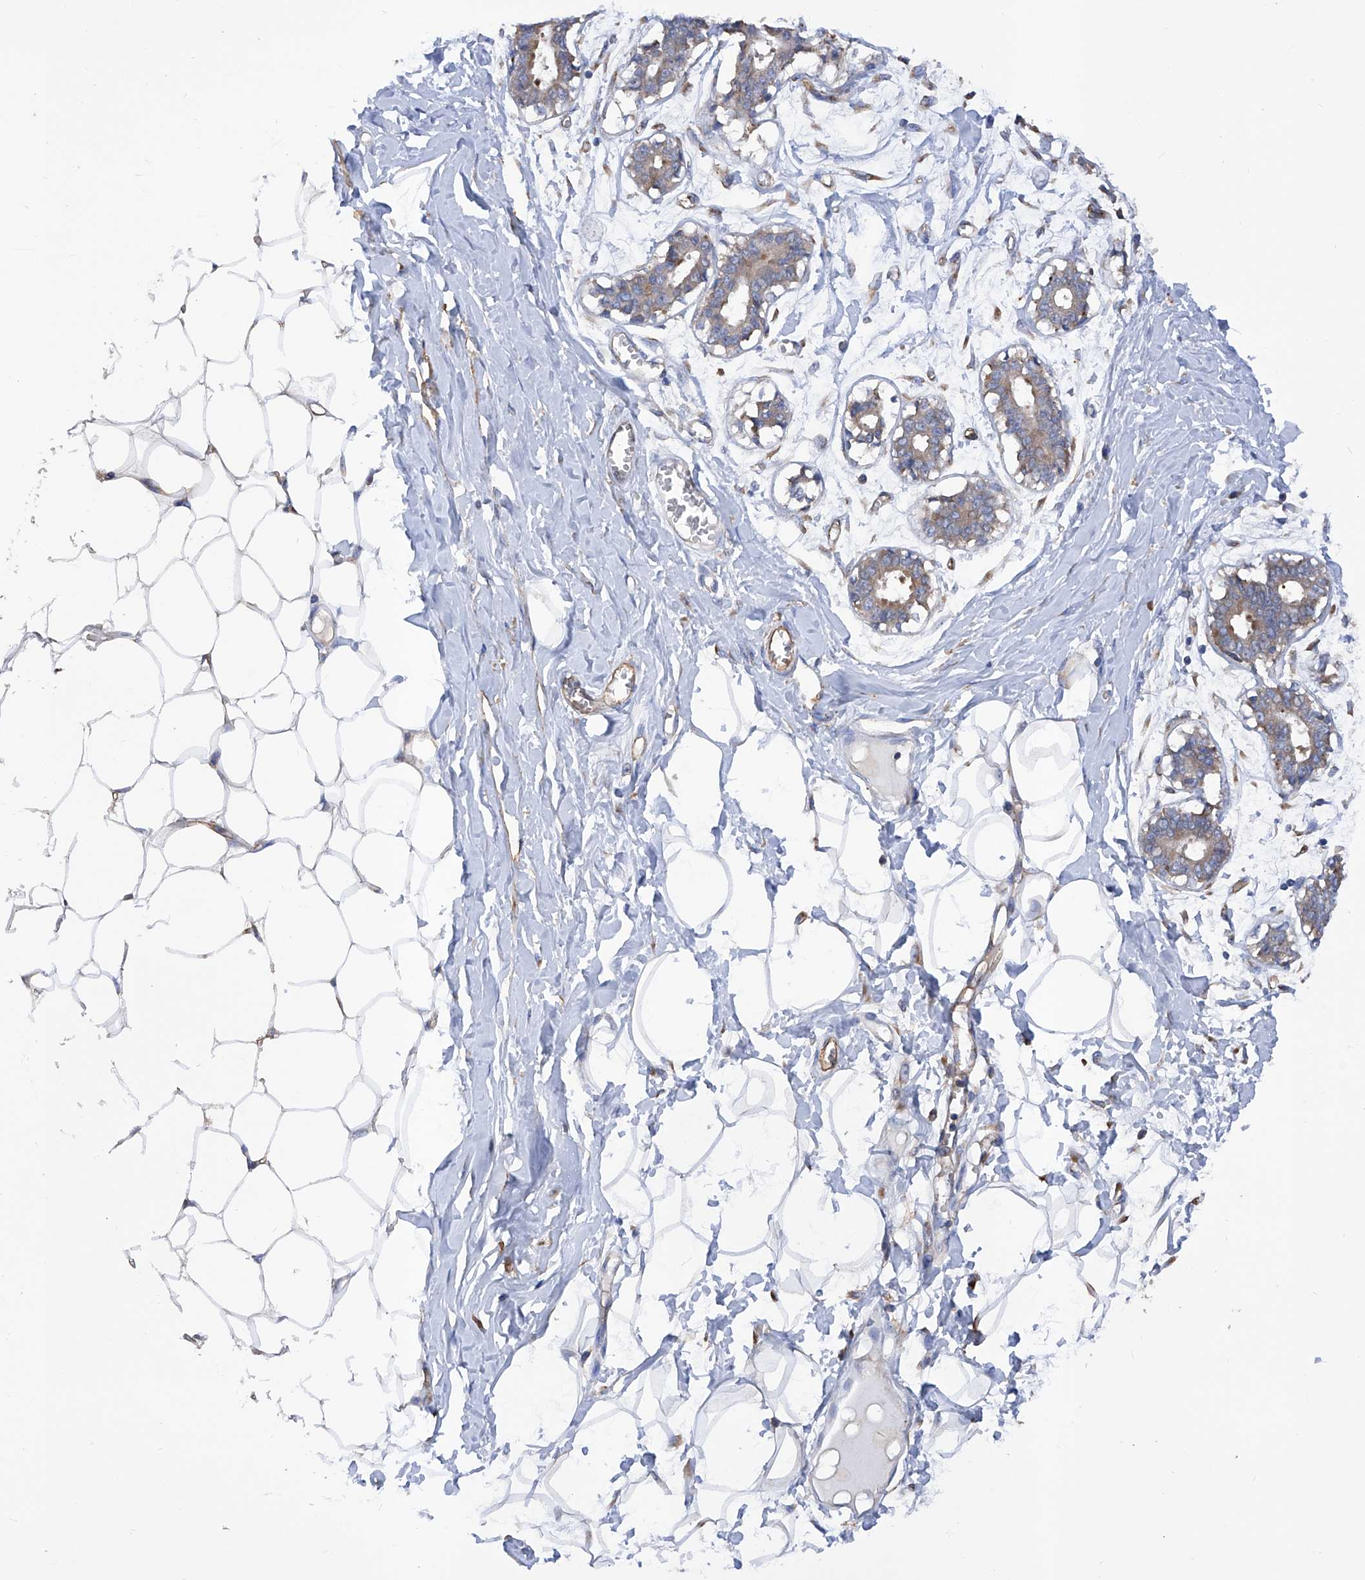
{"staining": {"intensity": "weak", "quantity": "25%-75%", "location": "cytoplasmic/membranous"}, "tissue": "breast", "cell_type": "Adipocytes", "image_type": "normal", "snomed": [{"axis": "morphology", "description": "Normal tissue, NOS"}, {"axis": "topography", "description": "Breast"}], "caption": "Protein staining of unremarkable breast reveals weak cytoplasmic/membranous staining in approximately 25%-75% of adipocytes.", "gene": "INPP5B", "patient": {"sex": "female", "age": 27}}